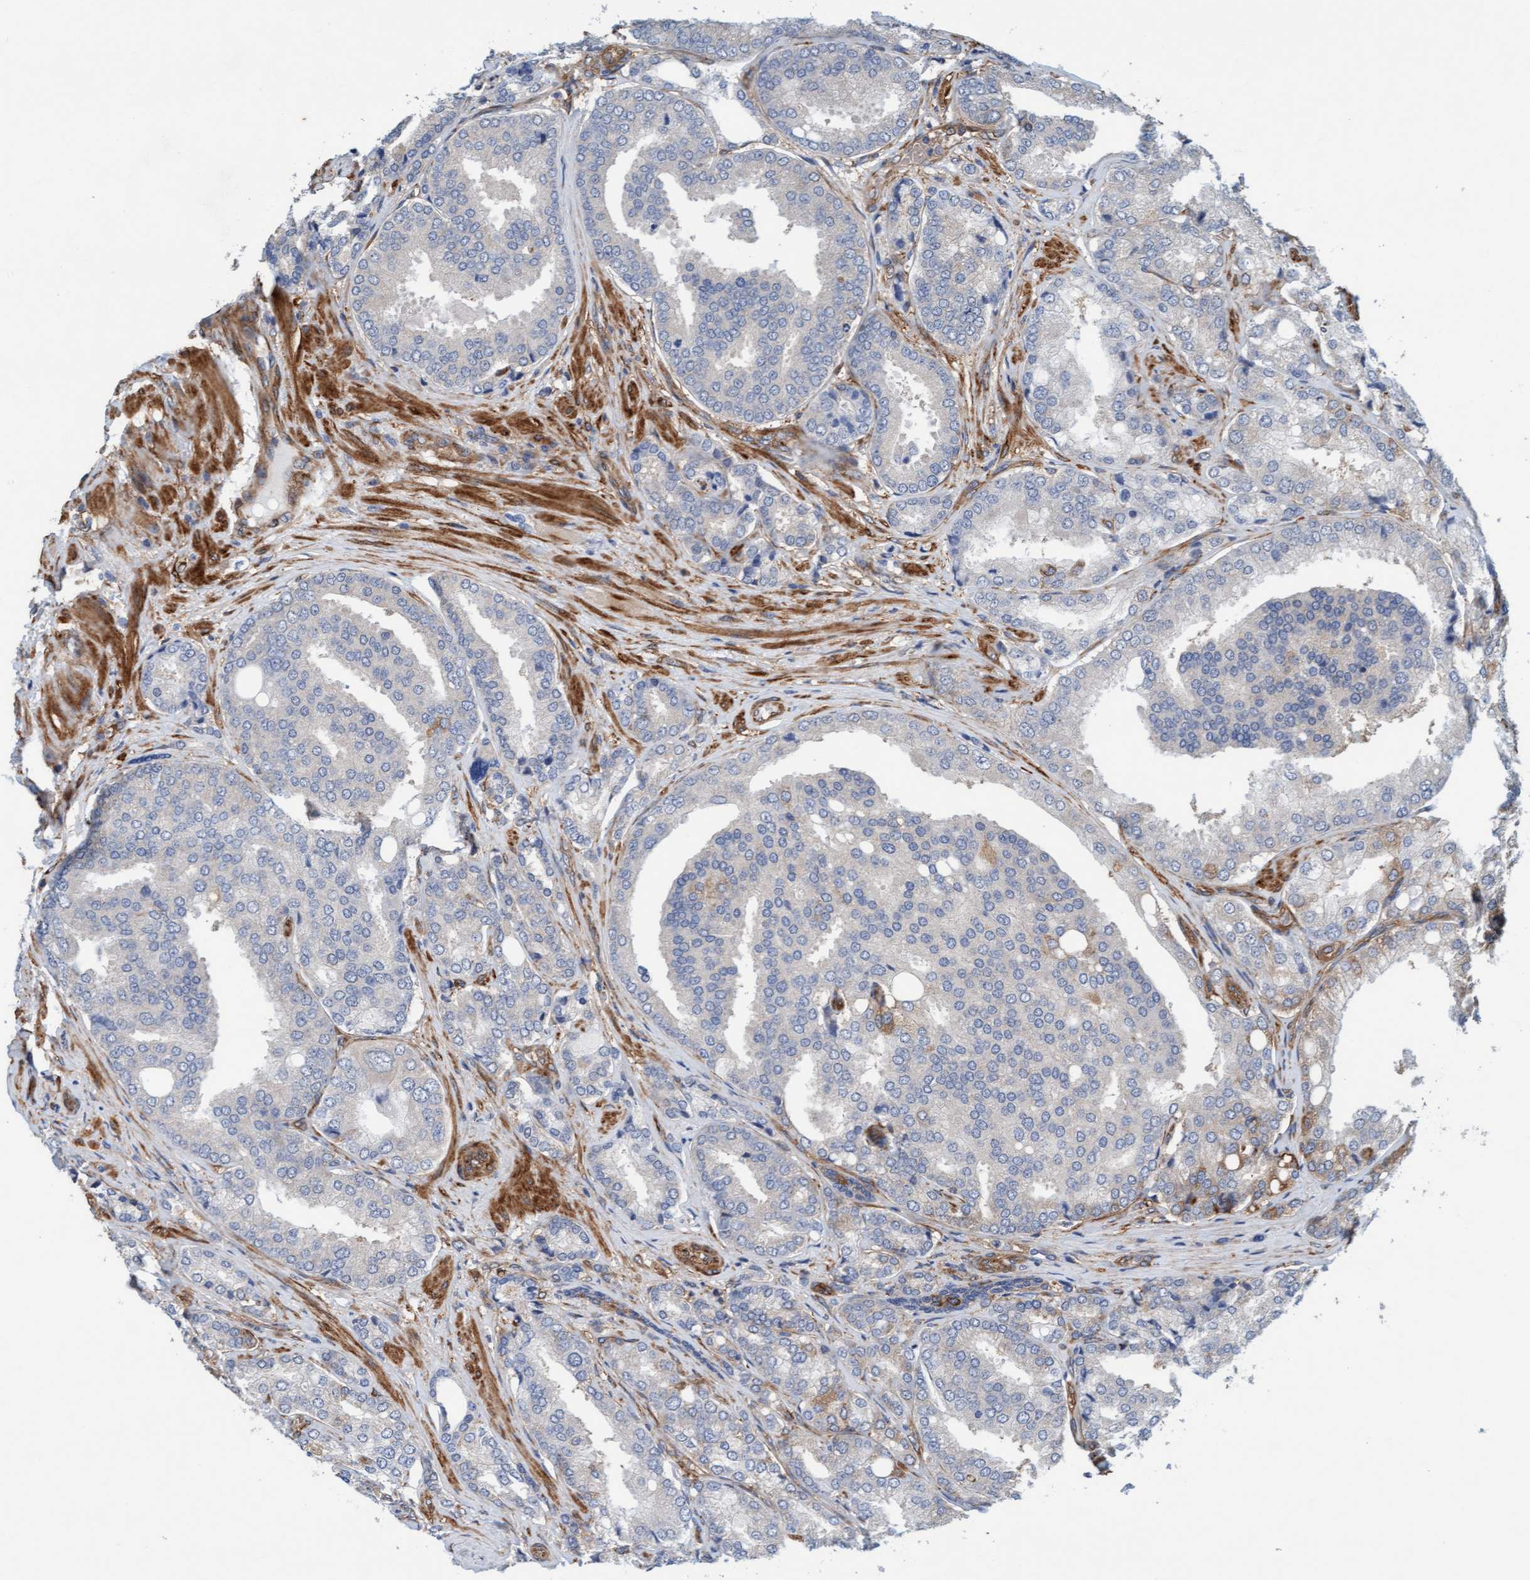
{"staining": {"intensity": "negative", "quantity": "none", "location": "none"}, "tissue": "prostate cancer", "cell_type": "Tumor cells", "image_type": "cancer", "snomed": [{"axis": "morphology", "description": "Adenocarcinoma, High grade"}, {"axis": "topography", "description": "Prostate"}], "caption": "An immunohistochemistry (IHC) micrograph of prostate cancer is shown. There is no staining in tumor cells of prostate cancer. Nuclei are stained in blue.", "gene": "FMNL3", "patient": {"sex": "male", "age": 50}}